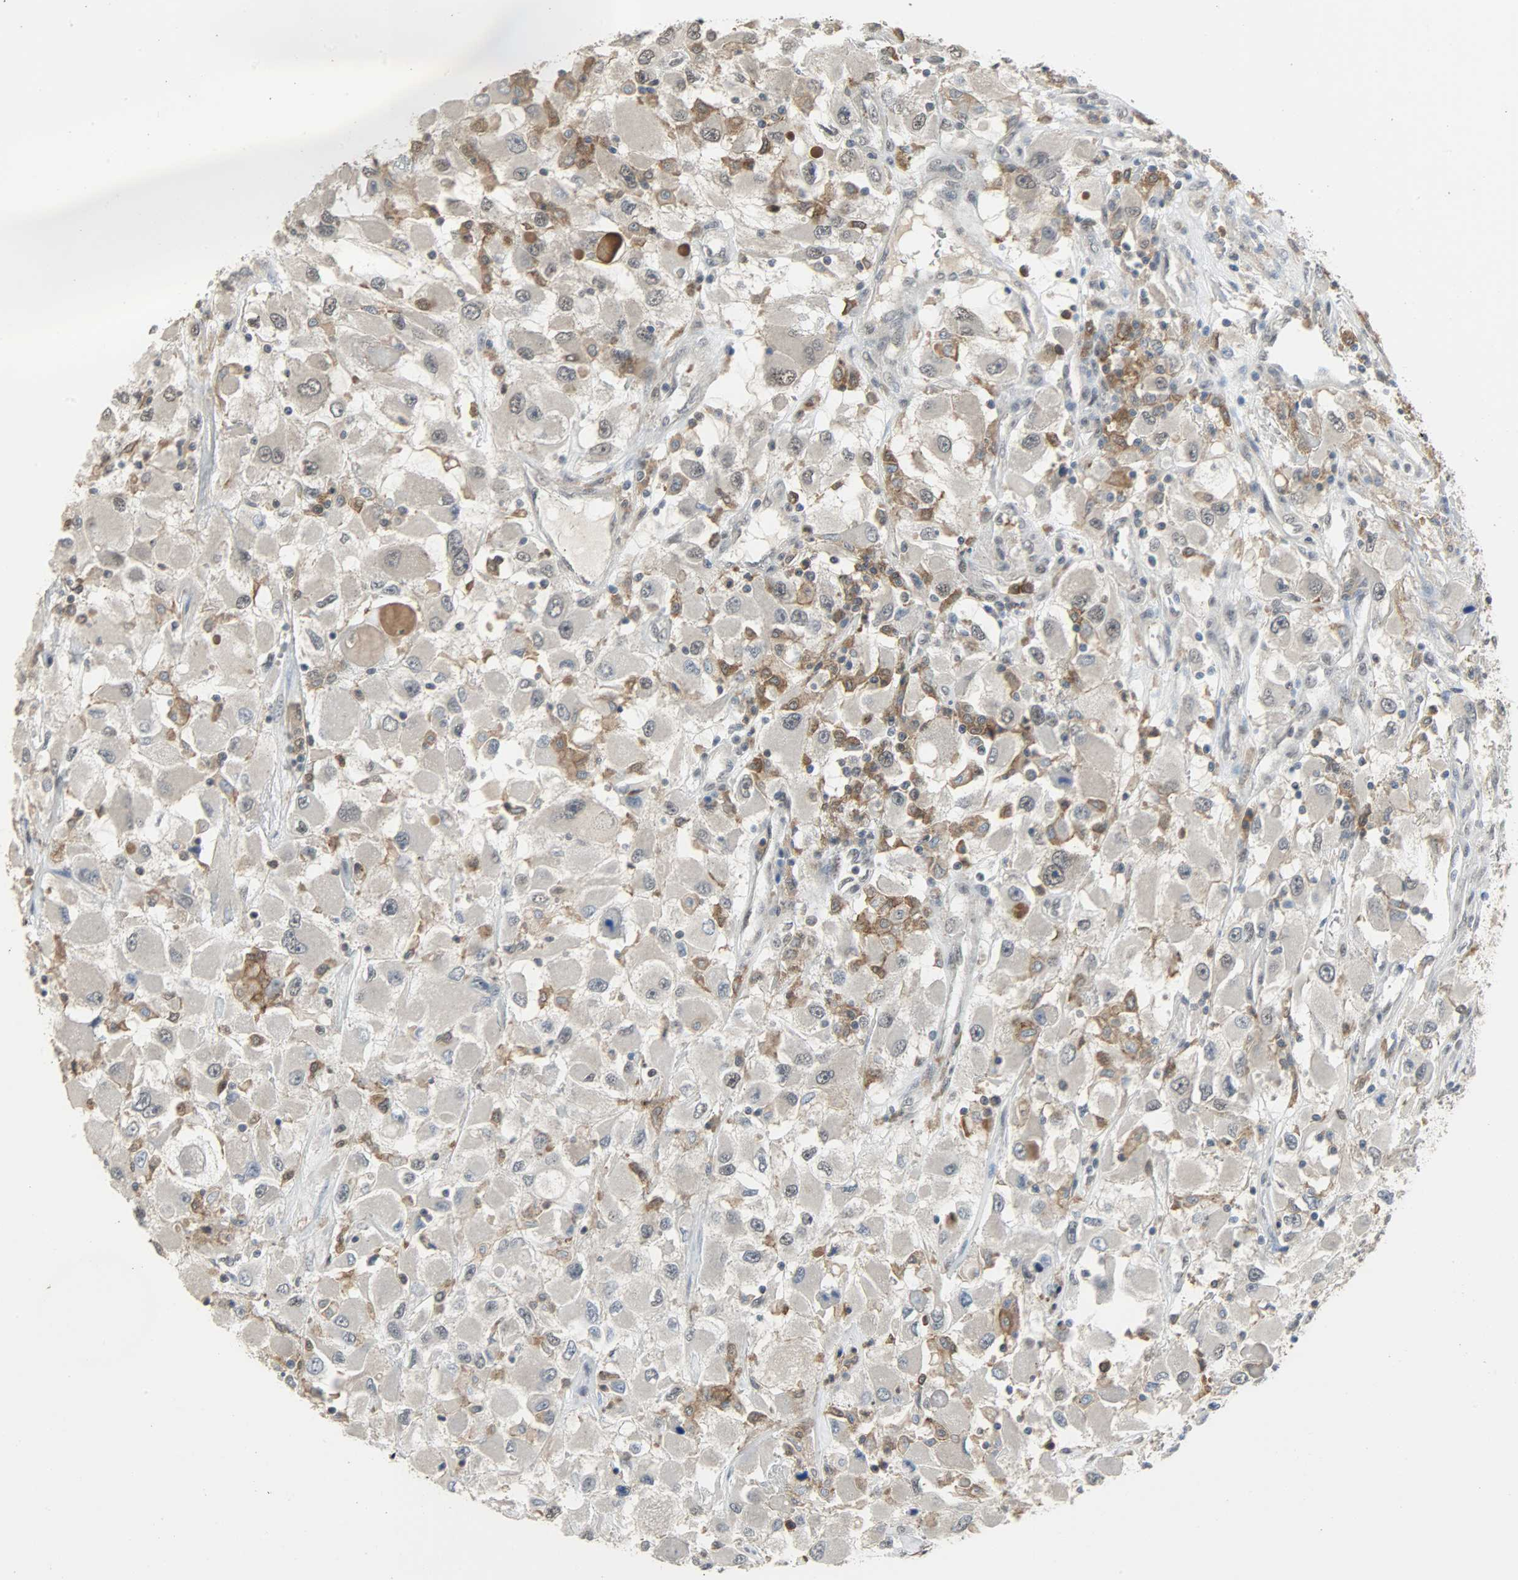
{"staining": {"intensity": "negative", "quantity": "none", "location": "none"}, "tissue": "renal cancer", "cell_type": "Tumor cells", "image_type": "cancer", "snomed": [{"axis": "morphology", "description": "Adenocarcinoma, NOS"}, {"axis": "topography", "description": "Kidney"}], "caption": "Adenocarcinoma (renal) was stained to show a protein in brown. There is no significant staining in tumor cells. (Brightfield microscopy of DAB (3,3'-diaminobenzidine) IHC at high magnification).", "gene": "SKAP2", "patient": {"sex": "female", "age": 52}}